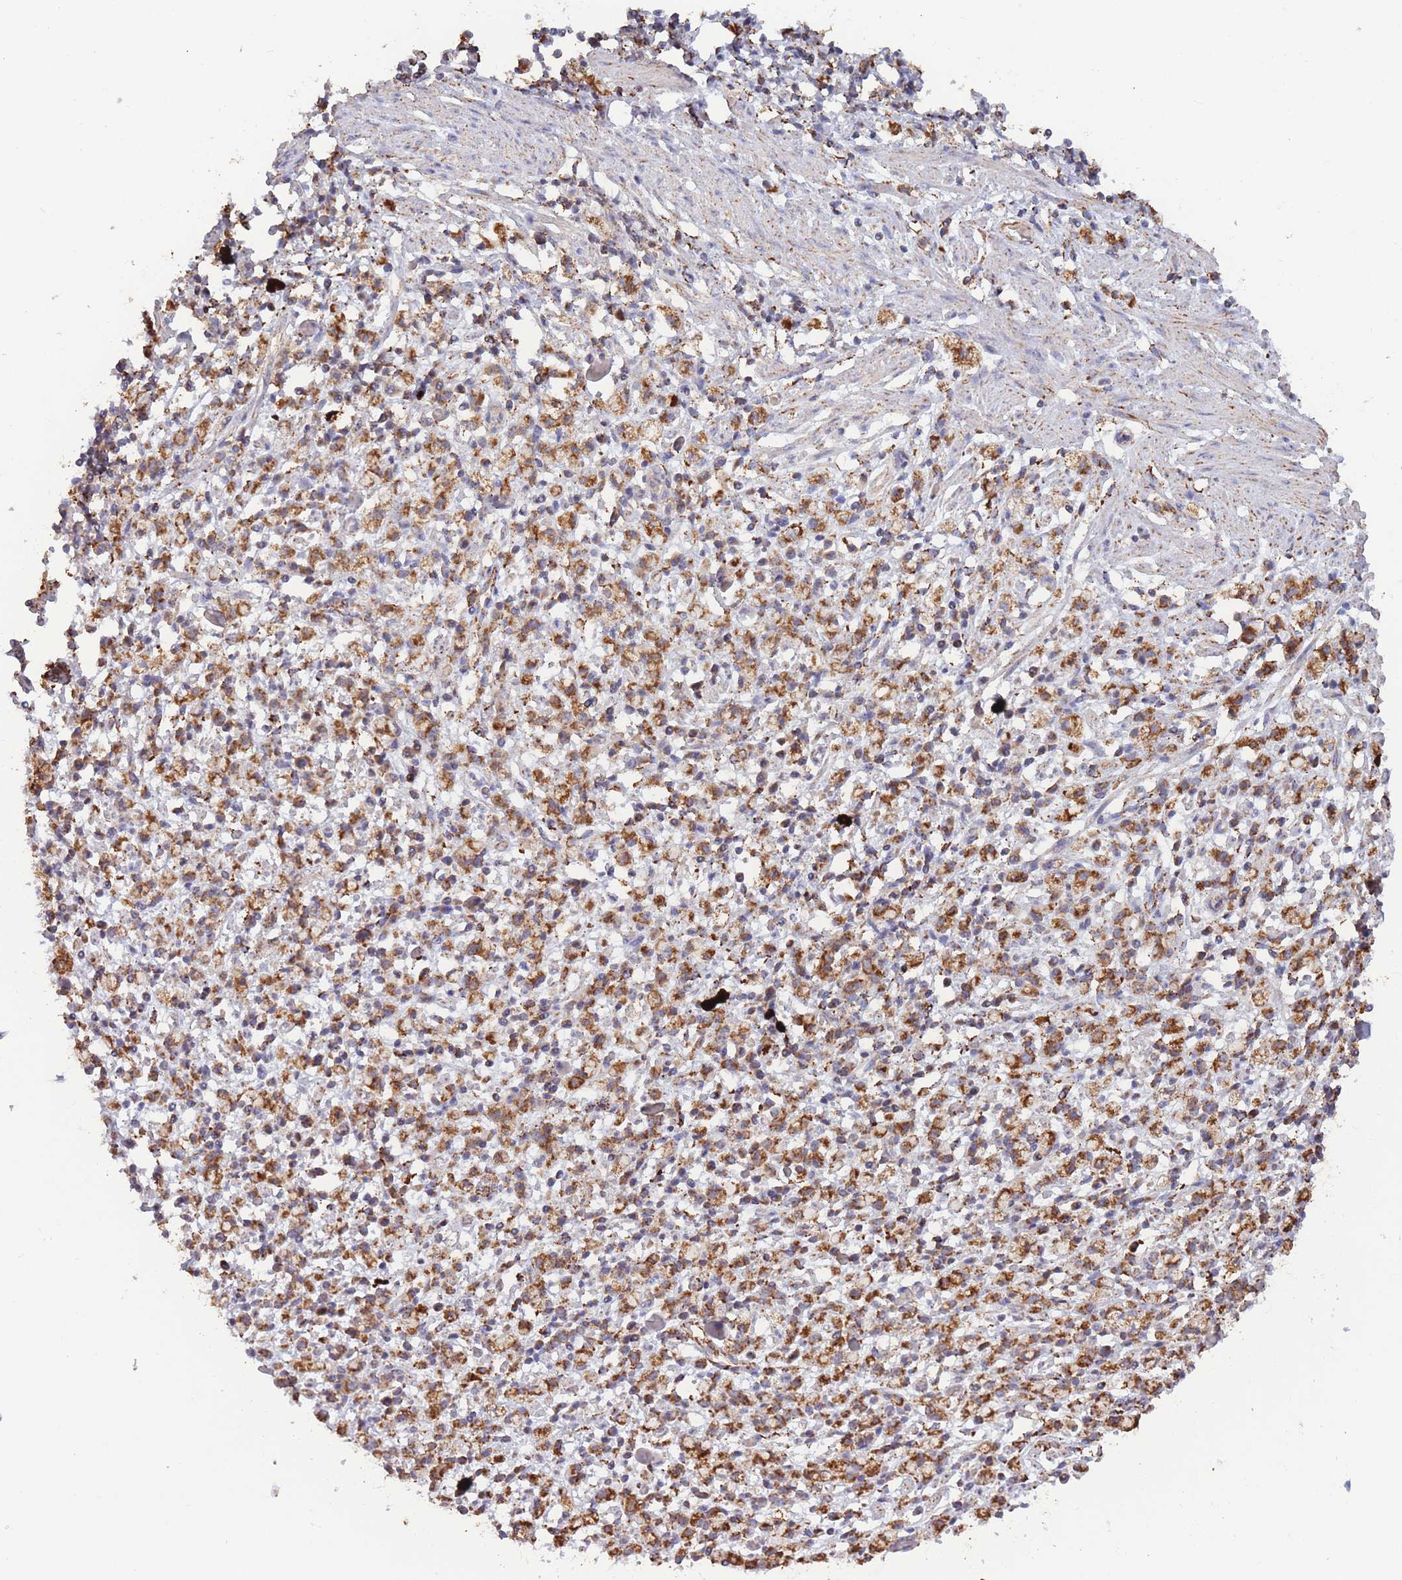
{"staining": {"intensity": "moderate", "quantity": ">75%", "location": "cytoplasmic/membranous"}, "tissue": "stomach cancer", "cell_type": "Tumor cells", "image_type": "cancer", "snomed": [{"axis": "morphology", "description": "Adenocarcinoma, NOS"}, {"axis": "topography", "description": "Stomach"}], "caption": "Adenocarcinoma (stomach) stained for a protein shows moderate cytoplasmic/membranous positivity in tumor cells.", "gene": "MRPL17", "patient": {"sex": "male", "age": 77}}